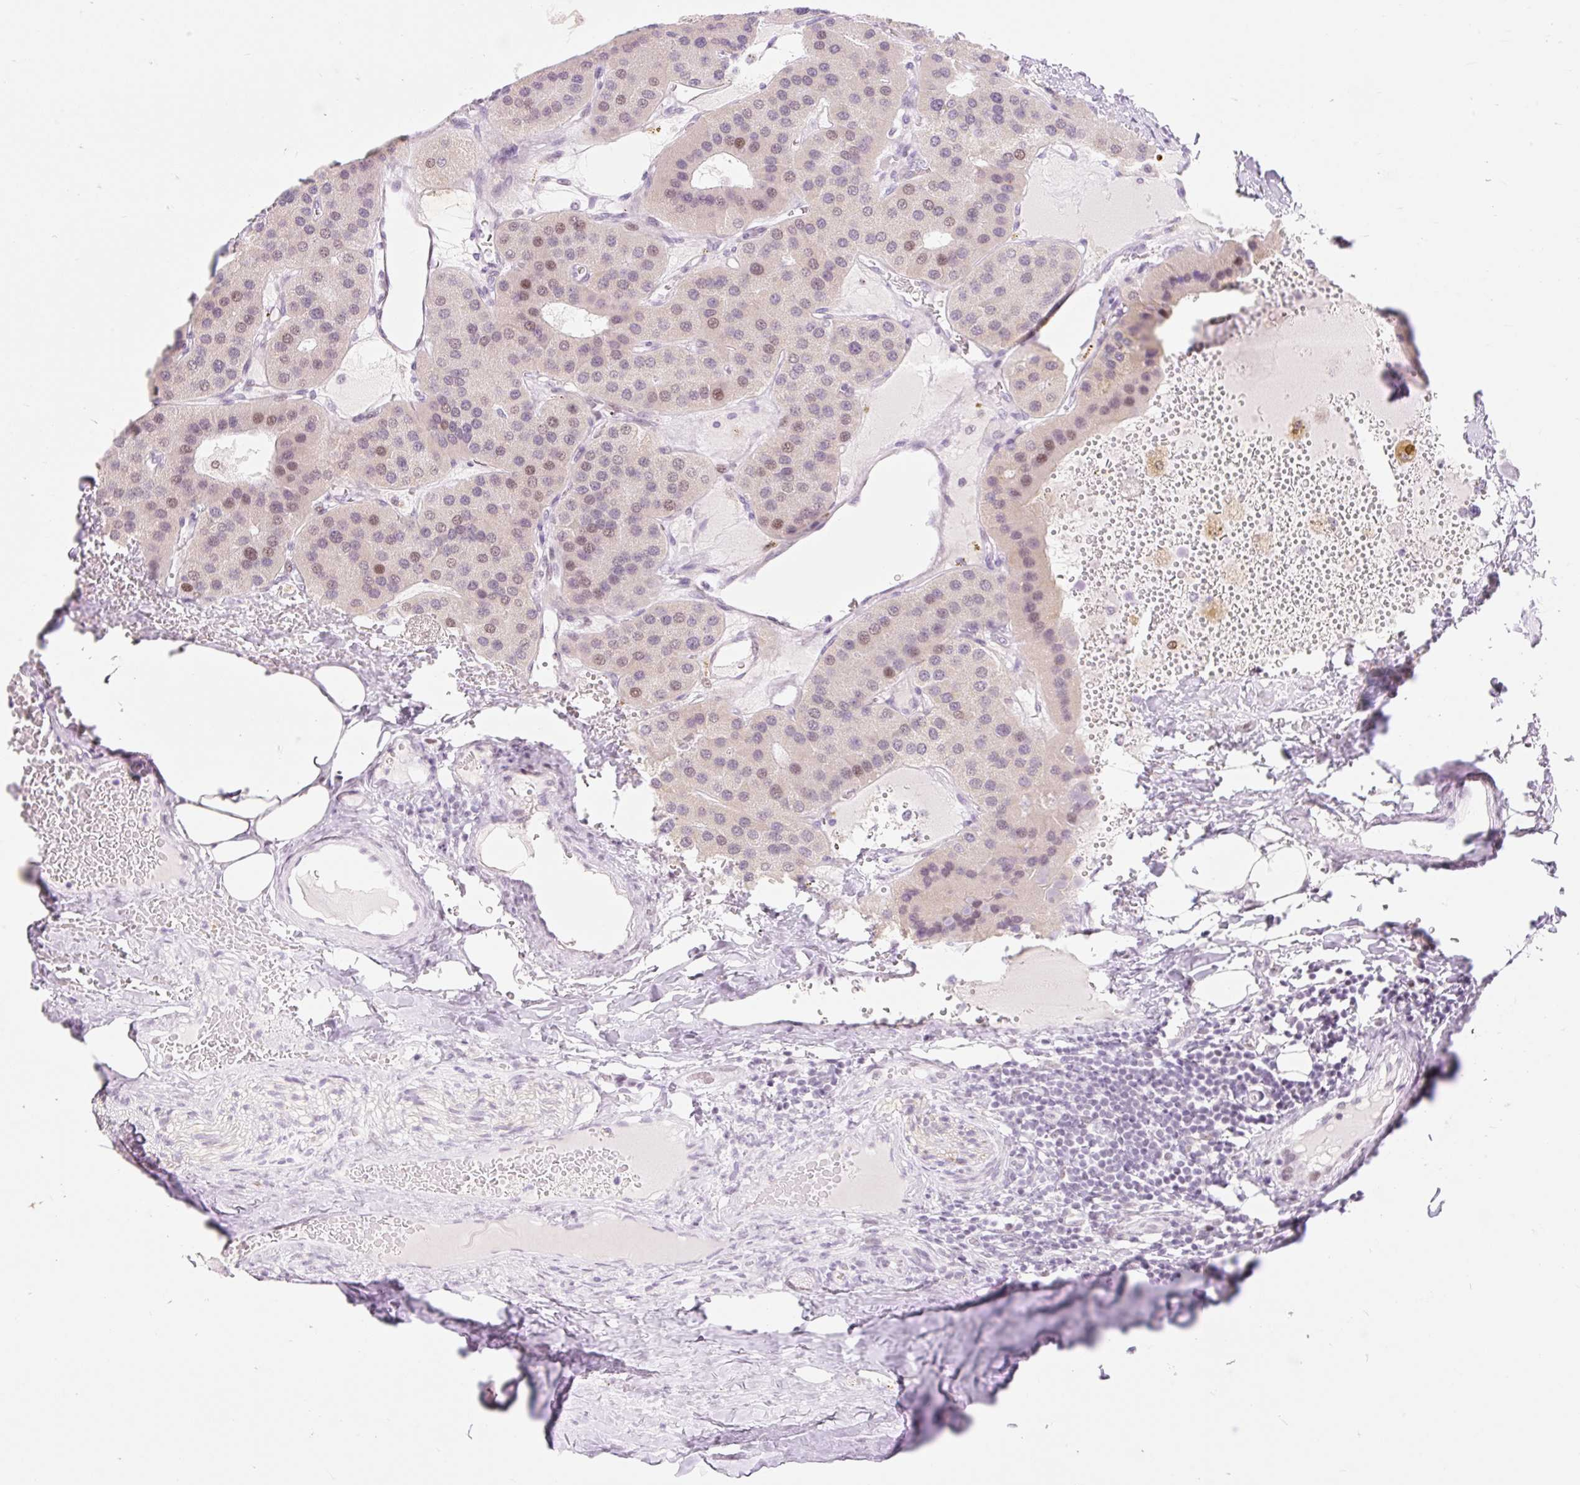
{"staining": {"intensity": "weak", "quantity": "25%-75%", "location": "nuclear"}, "tissue": "parathyroid gland", "cell_type": "Glandular cells", "image_type": "normal", "snomed": [{"axis": "morphology", "description": "Normal tissue, NOS"}, {"axis": "morphology", "description": "Adenoma, NOS"}, {"axis": "topography", "description": "Parathyroid gland"}], "caption": "This photomicrograph demonstrates immunohistochemistry staining of benign human parathyroid gland, with low weak nuclear staining in approximately 25%-75% of glandular cells.", "gene": "H2BW1", "patient": {"sex": "female", "age": 86}}